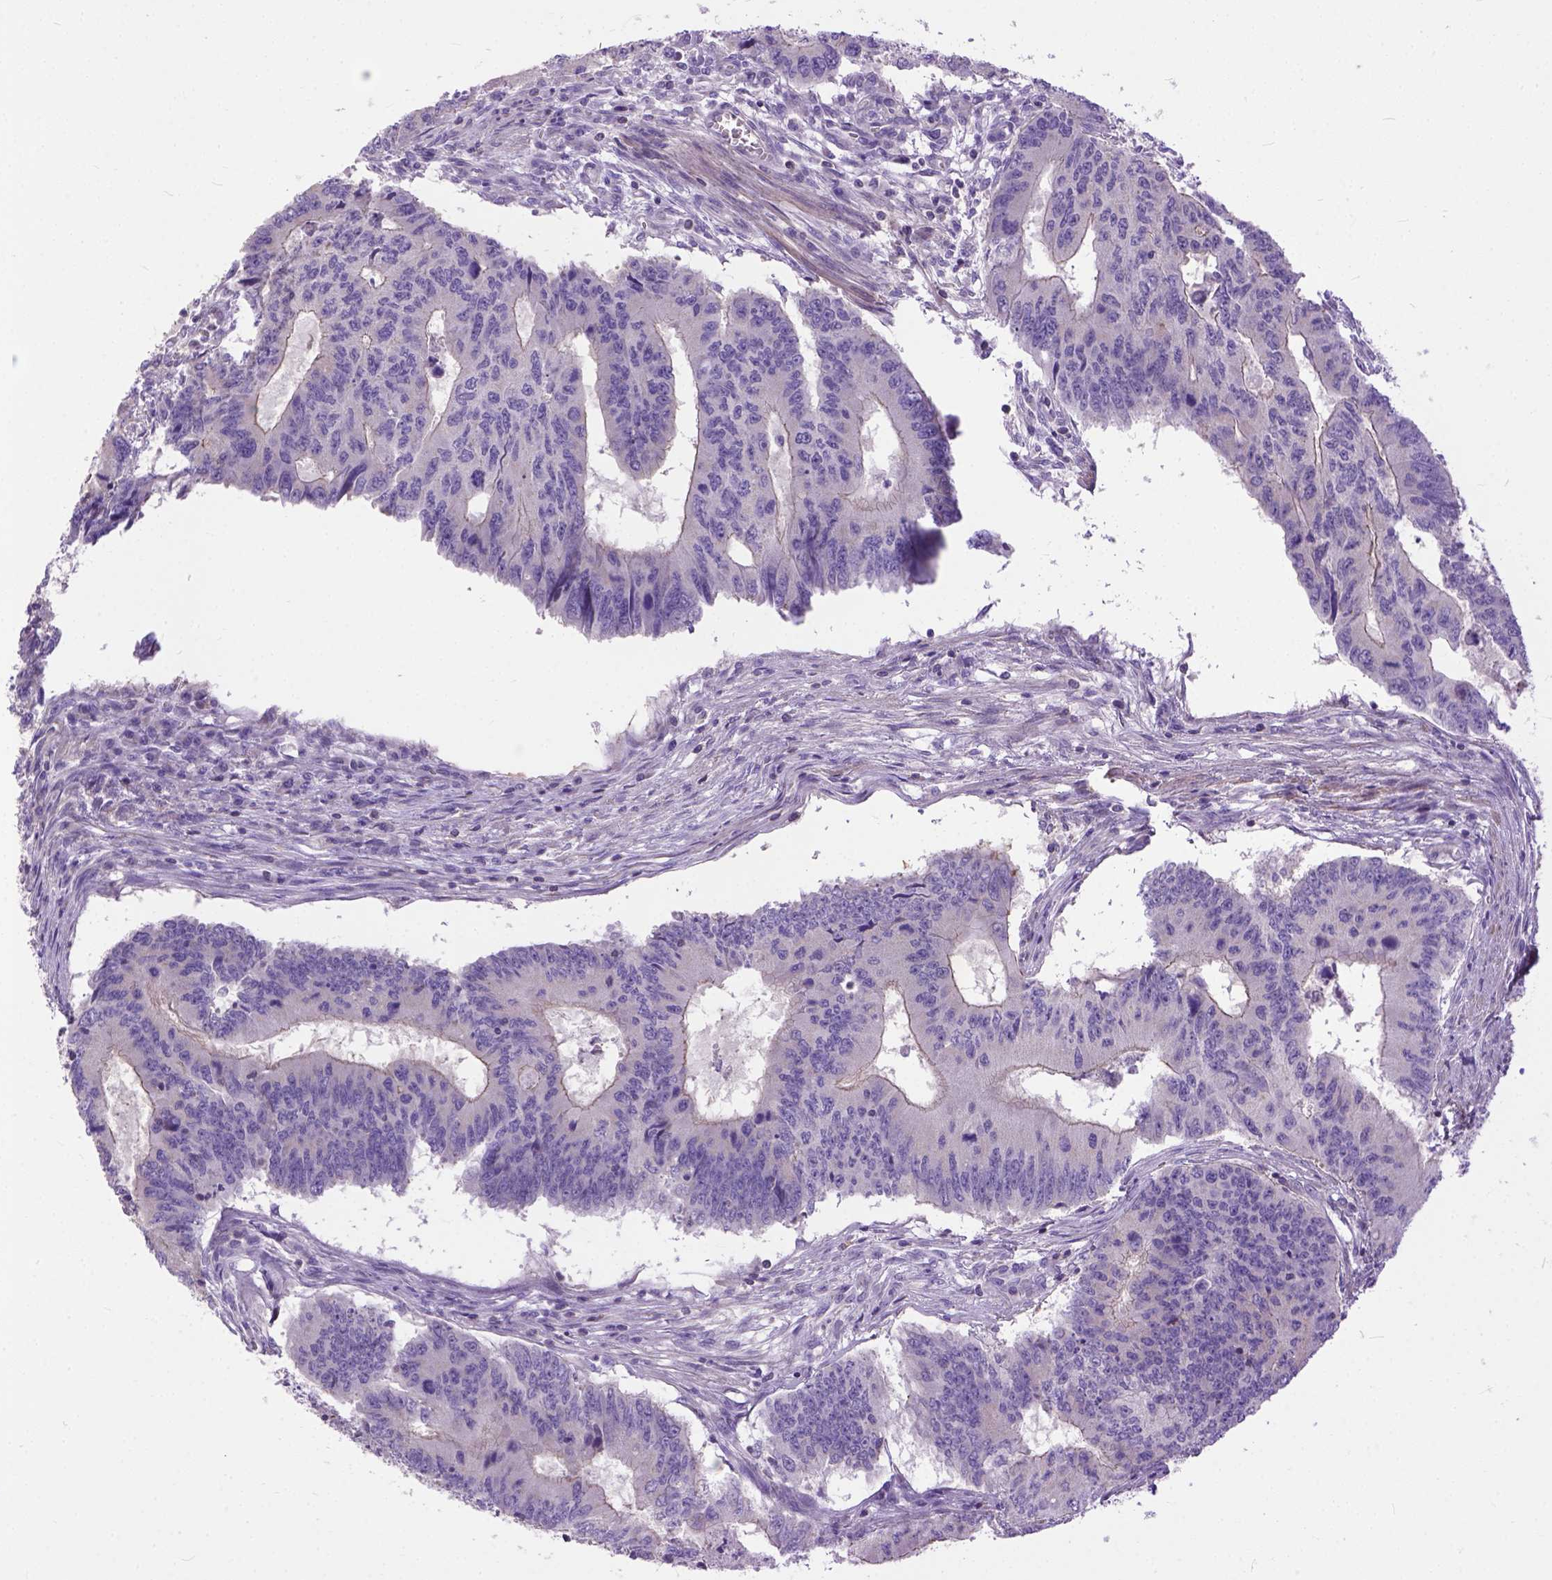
{"staining": {"intensity": "negative", "quantity": "none", "location": "none"}, "tissue": "colorectal cancer", "cell_type": "Tumor cells", "image_type": "cancer", "snomed": [{"axis": "morphology", "description": "Adenocarcinoma, NOS"}, {"axis": "topography", "description": "Colon"}], "caption": "Tumor cells show no significant expression in adenocarcinoma (colorectal).", "gene": "BANF2", "patient": {"sex": "male", "age": 53}}